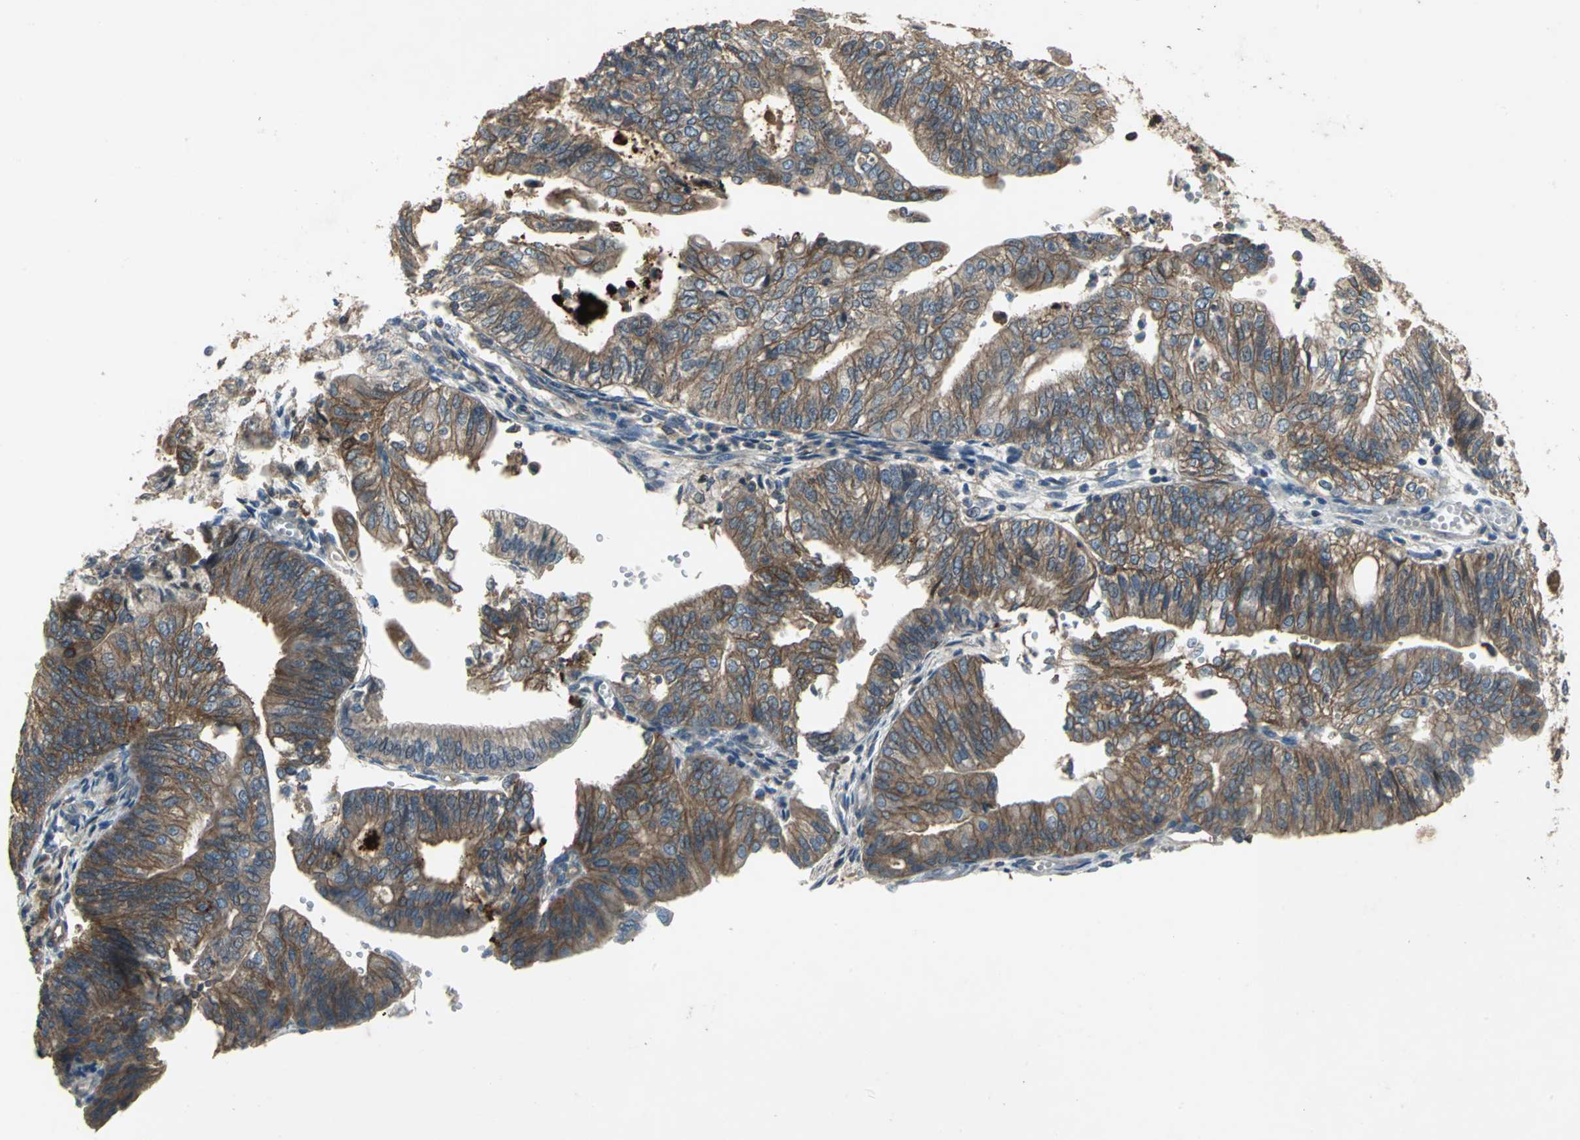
{"staining": {"intensity": "moderate", "quantity": ">75%", "location": "cytoplasmic/membranous"}, "tissue": "endometrial cancer", "cell_type": "Tumor cells", "image_type": "cancer", "snomed": [{"axis": "morphology", "description": "Adenocarcinoma, NOS"}, {"axis": "topography", "description": "Endometrium"}], "caption": "Brown immunohistochemical staining in human endometrial adenocarcinoma demonstrates moderate cytoplasmic/membranous expression in approximately >75% of tumor cells.", "gene": "MET", "patient": {"sex": "female", "age": 59}}